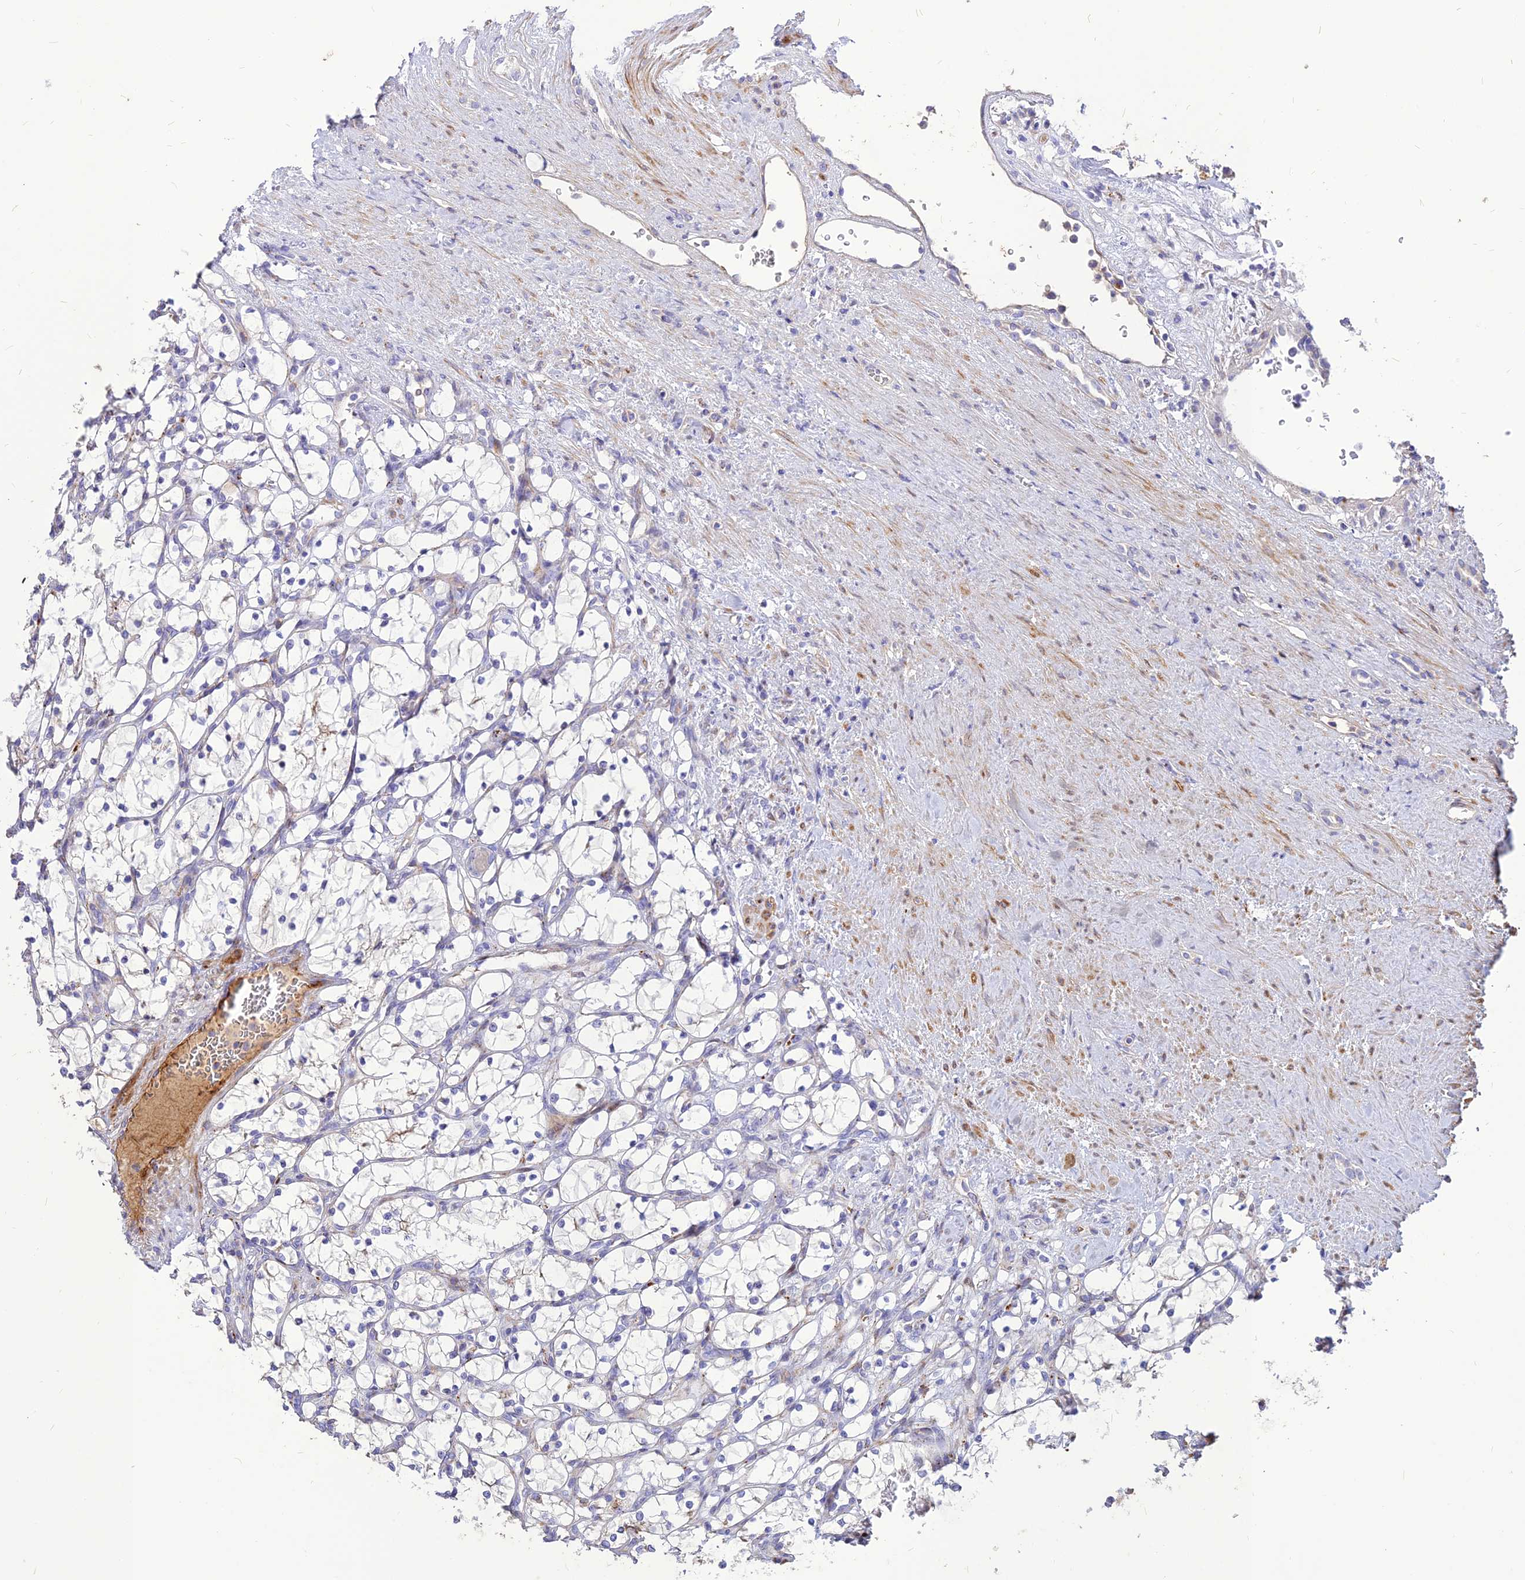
{"staining": {"intensity": "negative", "quantity": "none", "location": "none"}, "tissue": "renal cancer", "cell_type": "Tumor cells", "image_type": "cancer", "snomed": [{"axis": "morphology", "description": "Adenocarcinoma, NOS"}, {"axis": "topography", "description": "Kidney"}], "caption": "Renal cancer (adenocarcinoma) was stained to show a protein in brown. There is no significant positivity in tumor cells.", "gene": "RIMOC1", "patient": {"sex": "female", "age": 69}}